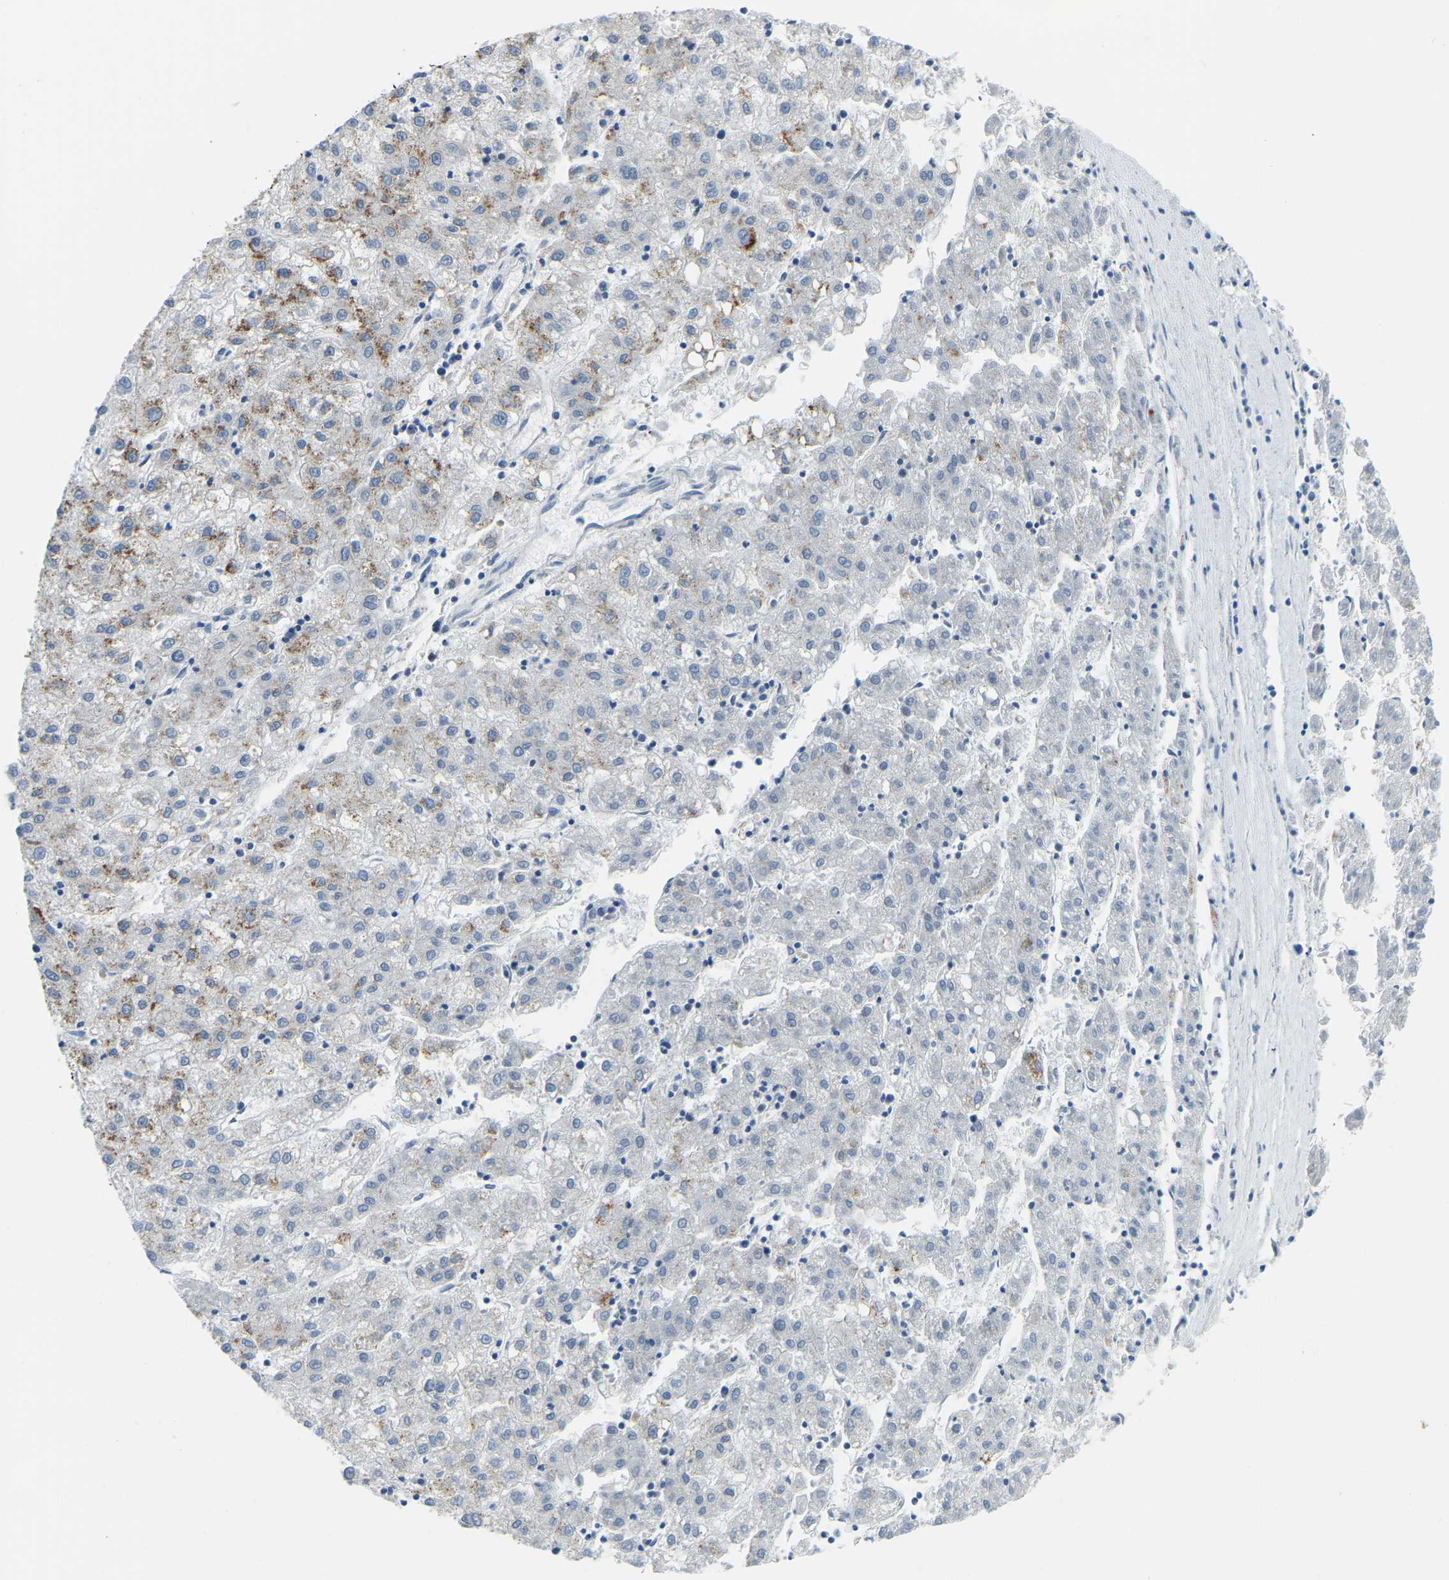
{"staining": {"intensity": "moderate", "quantity": "<25%", "location": "cytoplasmic/membranous"}, "tissue": "liver cancer", "cell_type": "Tumor cells", "image_type": "cancer", "snomed": [{"axis": "morphology", "description": "Carcinoma, Hepatocellular, NOS"}, {"axis": "topography", "description": "Liver"}], "caption": "Immunohistochemistry (IHC) photomicrograph of human hepatocellular carcinoma (liver) stained for a protein (brown), which shows low levels of moderate cytoplasmic/membranous positivity in approximately <25% of tumor cells.", "gene": "NME8", "patient": {"sex": "male", "age": 72}}